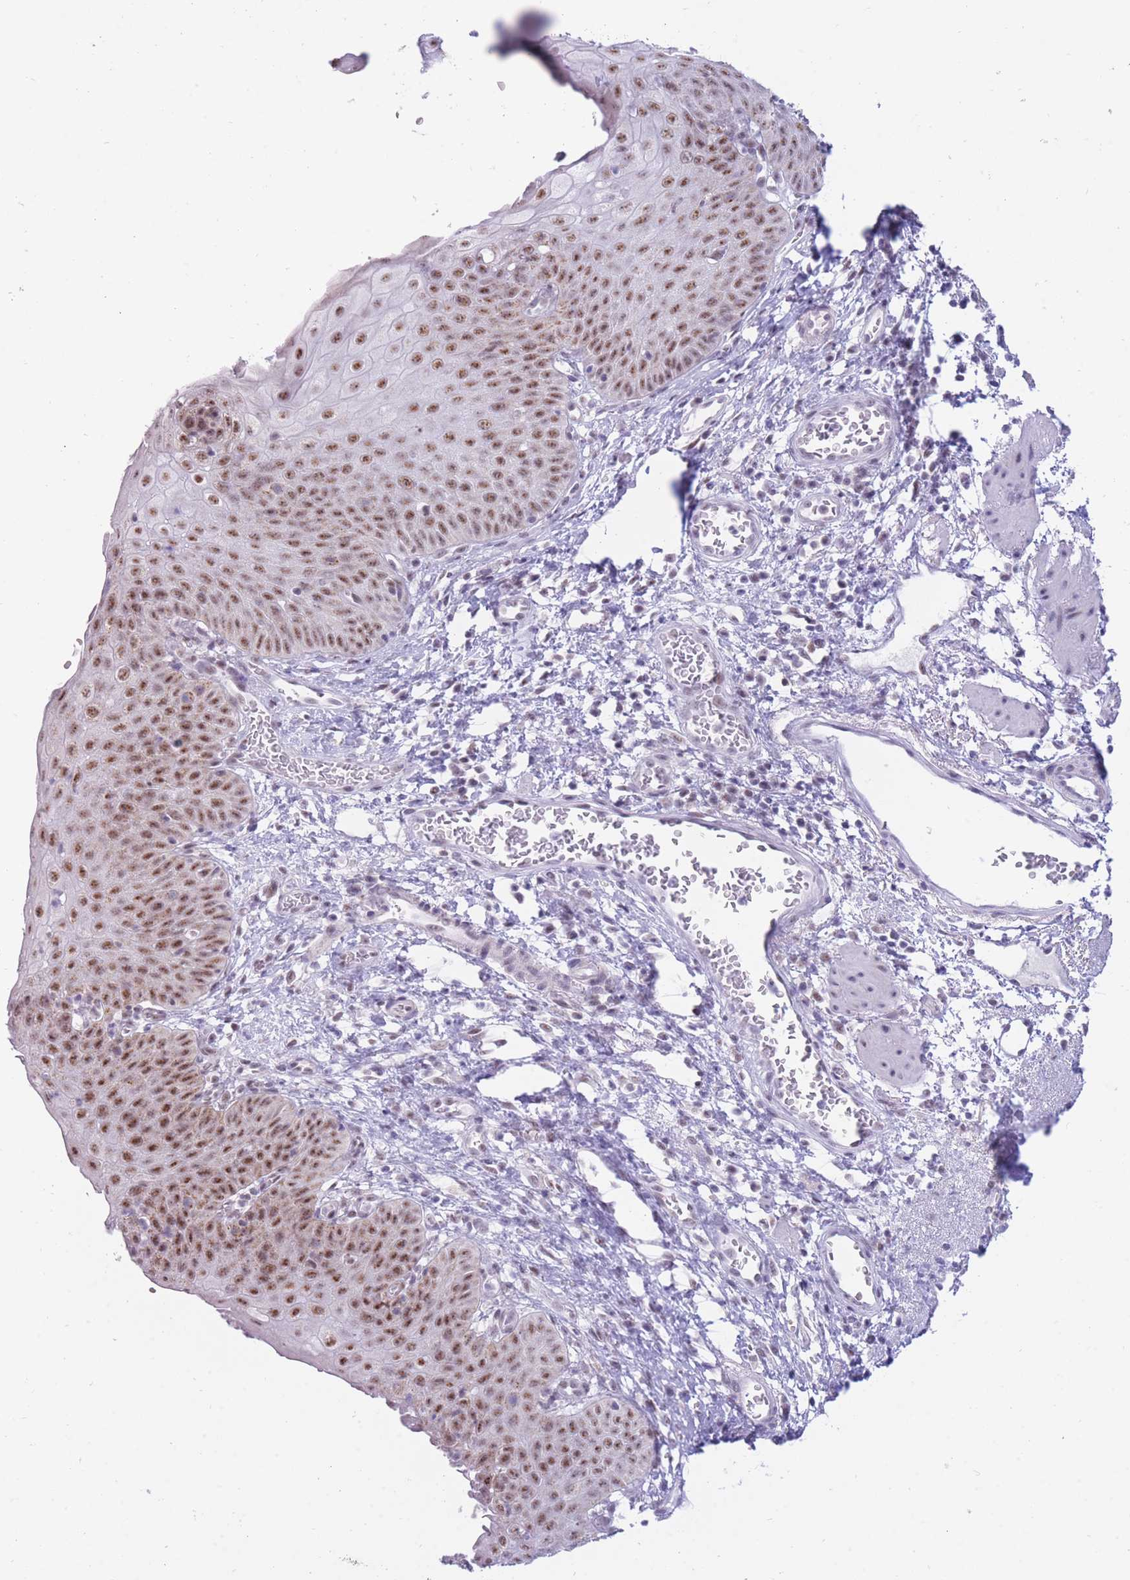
{"staining": {"intensity": "moderate", "quantity": ">75%", "location": "nuclear"}, "tissue": "esophagus", "cell_type": "Squamous epithelial cells", "image_type": "normal", "snomed": [{"axis": "morphology", "description": "Normal tissue, NOS"}, {"axis": "topography", "description": "Esophagus"}], "caption": "Squamous epithelial cells display medium levels of moderate nuclear expression in approximately >75% of cells in normal human esophagus. The staining was performed using DAB, with brown indicating positive protein expression. Nuclei are stained blue with hematoxylin.", "gene": "CYP2B6", "patient": {"sex": "male", "age": 71}}